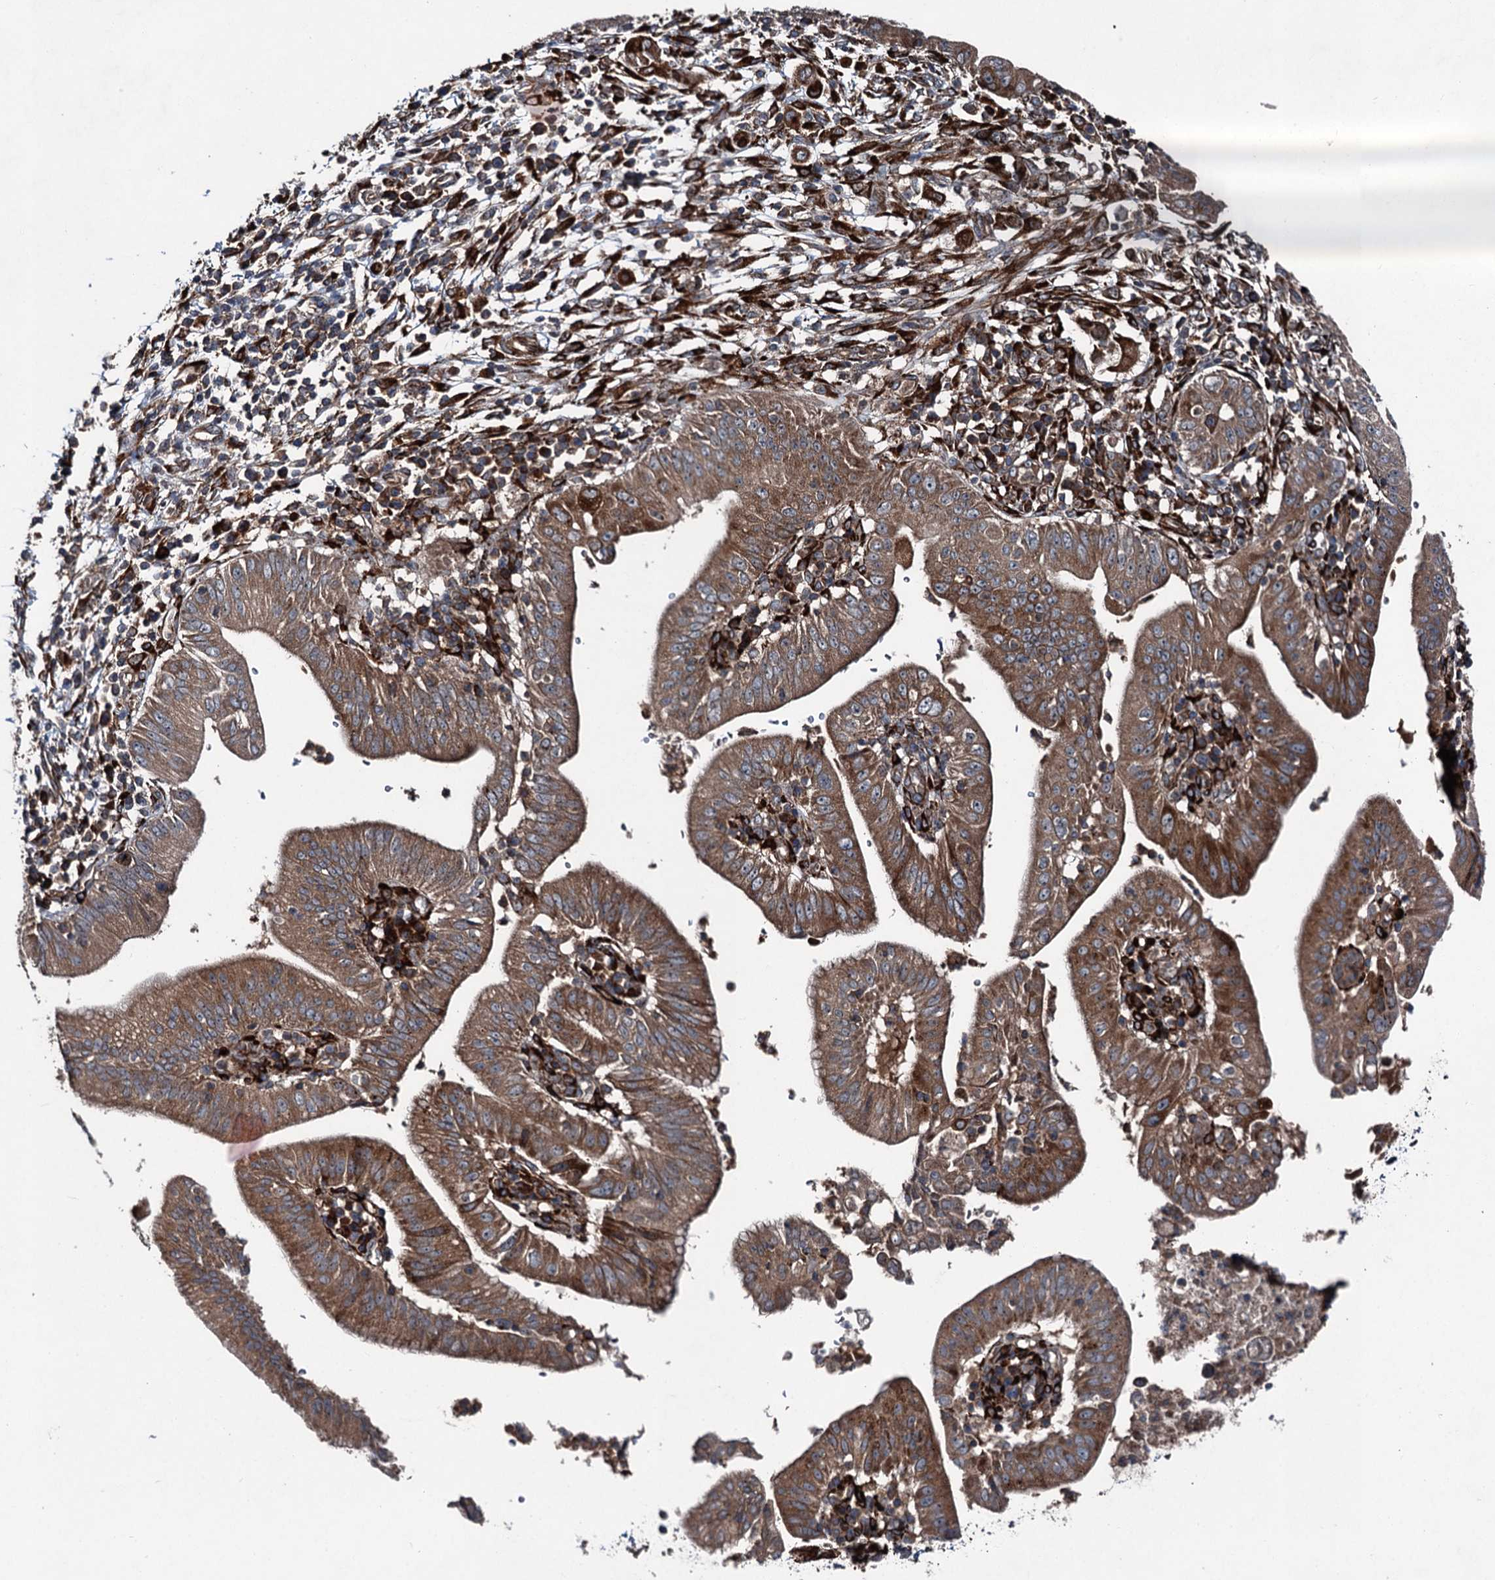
{"staining": {"intensity": "moderate", "quantity": ">75%", "location": "cytoplasmic/membranous"}, "tissue": "pancreatic cancer", "cell_type": "Tumor cells", "image_type": "cancer", "snomed": [{"axis": "morphology", "description": "Adenocarcinoma, NOS"}, {"axis": "topography", "description": "Pancreas"}], "caption": "A brown stain labels moderate cytoplasmic/membranous positivity of a protein in adenocarcinoma (pancreatic) tumor cells.", "gene": "DDIAS", "patient": {"sex": "male", "age": 68}}